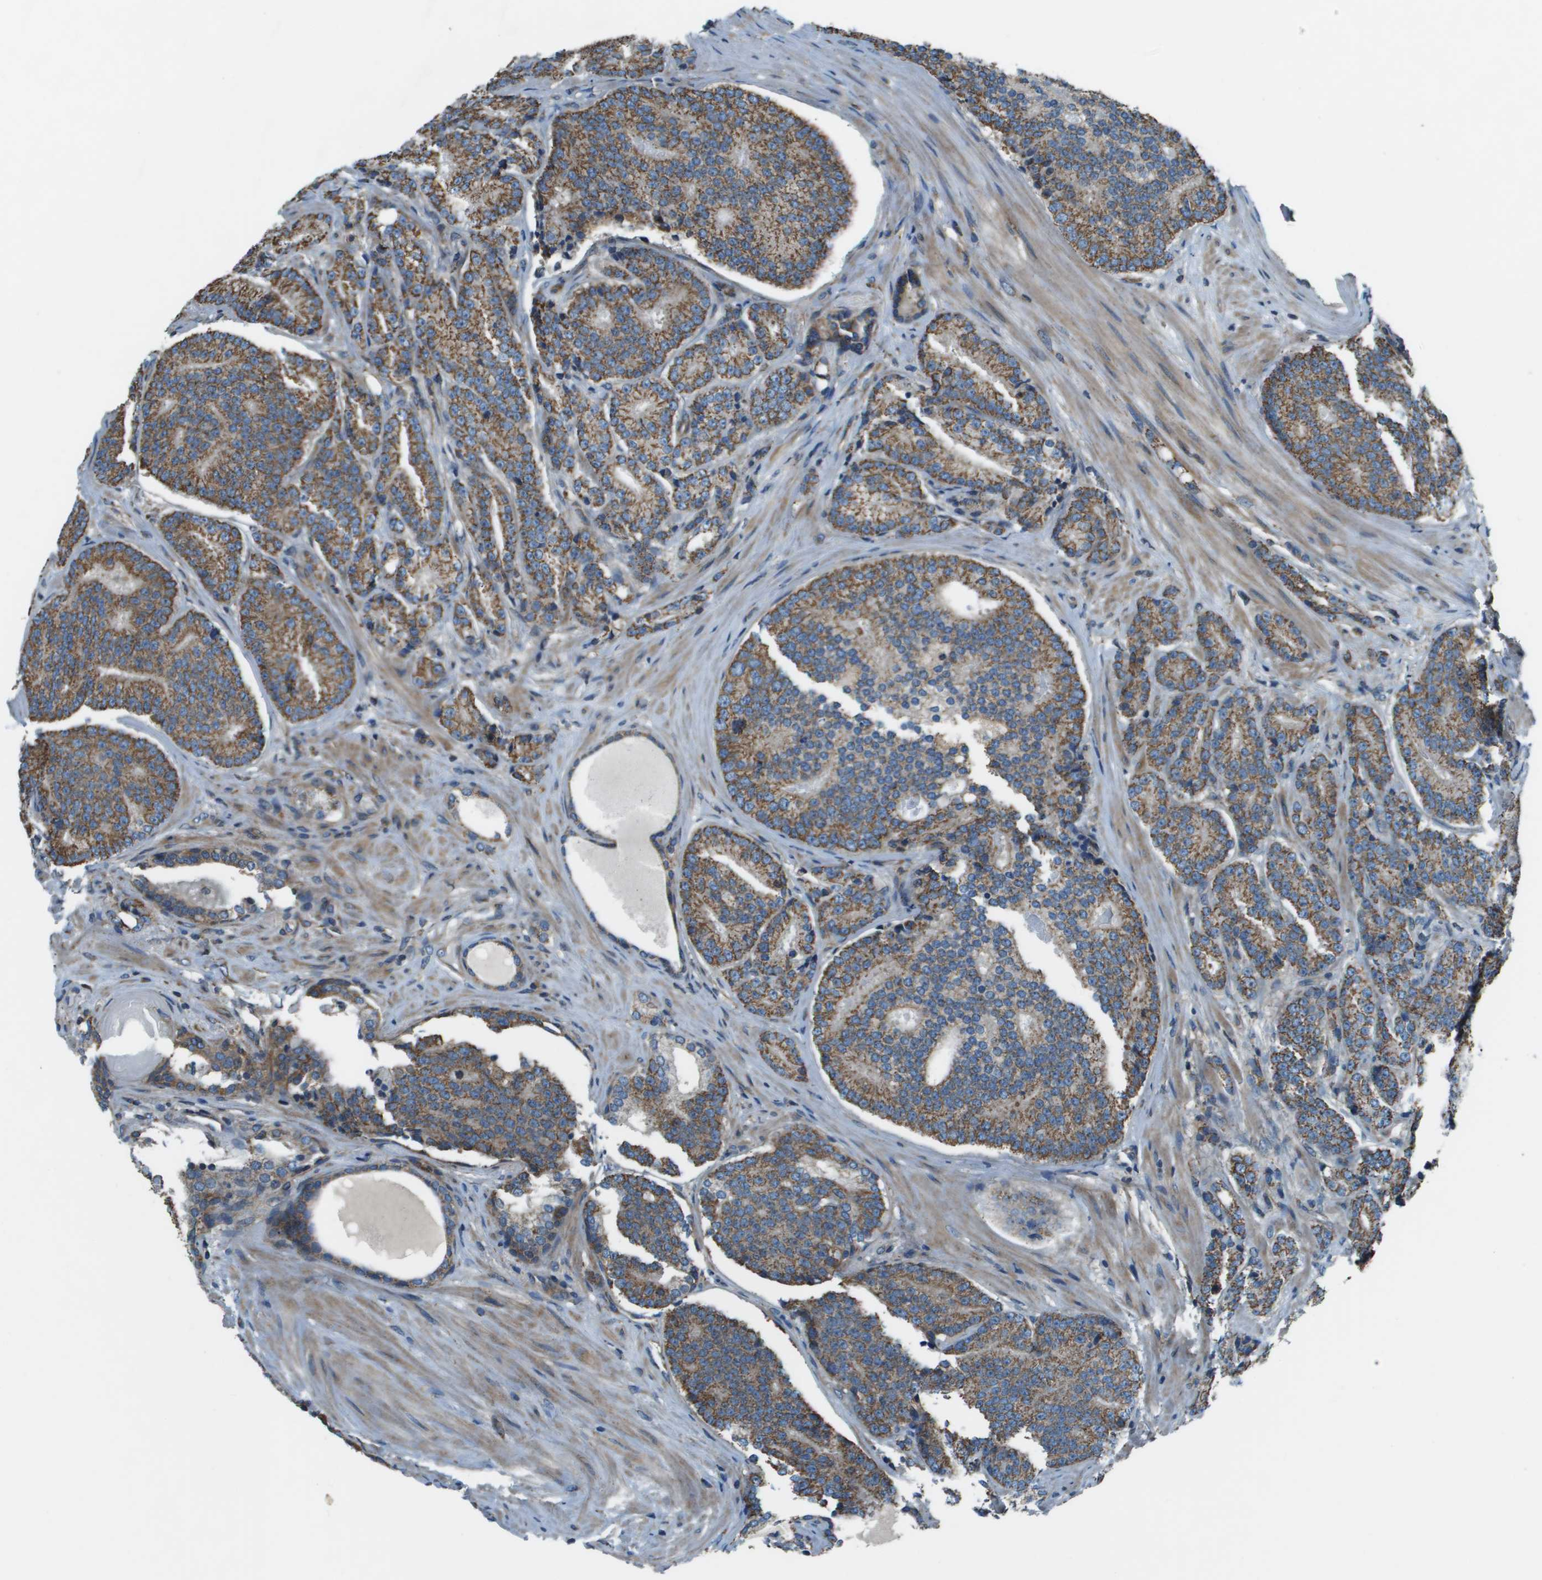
{"staining": {"intensity": "moderate", "quantity": ">75%", "location": "cytoplasmic/membranous"}, "tissue": "prostate cancer", "cell_type": "Tumor cells", "image_type": "cancer", "snomed": [{"axis": "morphology", "description": "Adenocarcinoma, High grade"}, {"axis": "topography", "description": "Prostate"}], "caption": "A photomicrograph of prostate cancer stained for a protein displays moderate cytoplasmic/membranous brown staining in tumor cells. (brown staining indicates protein expression, while blue staining denotes nuclei).", "gene": "TMEM51", "patient": {"sex": "male", "age": 61}}